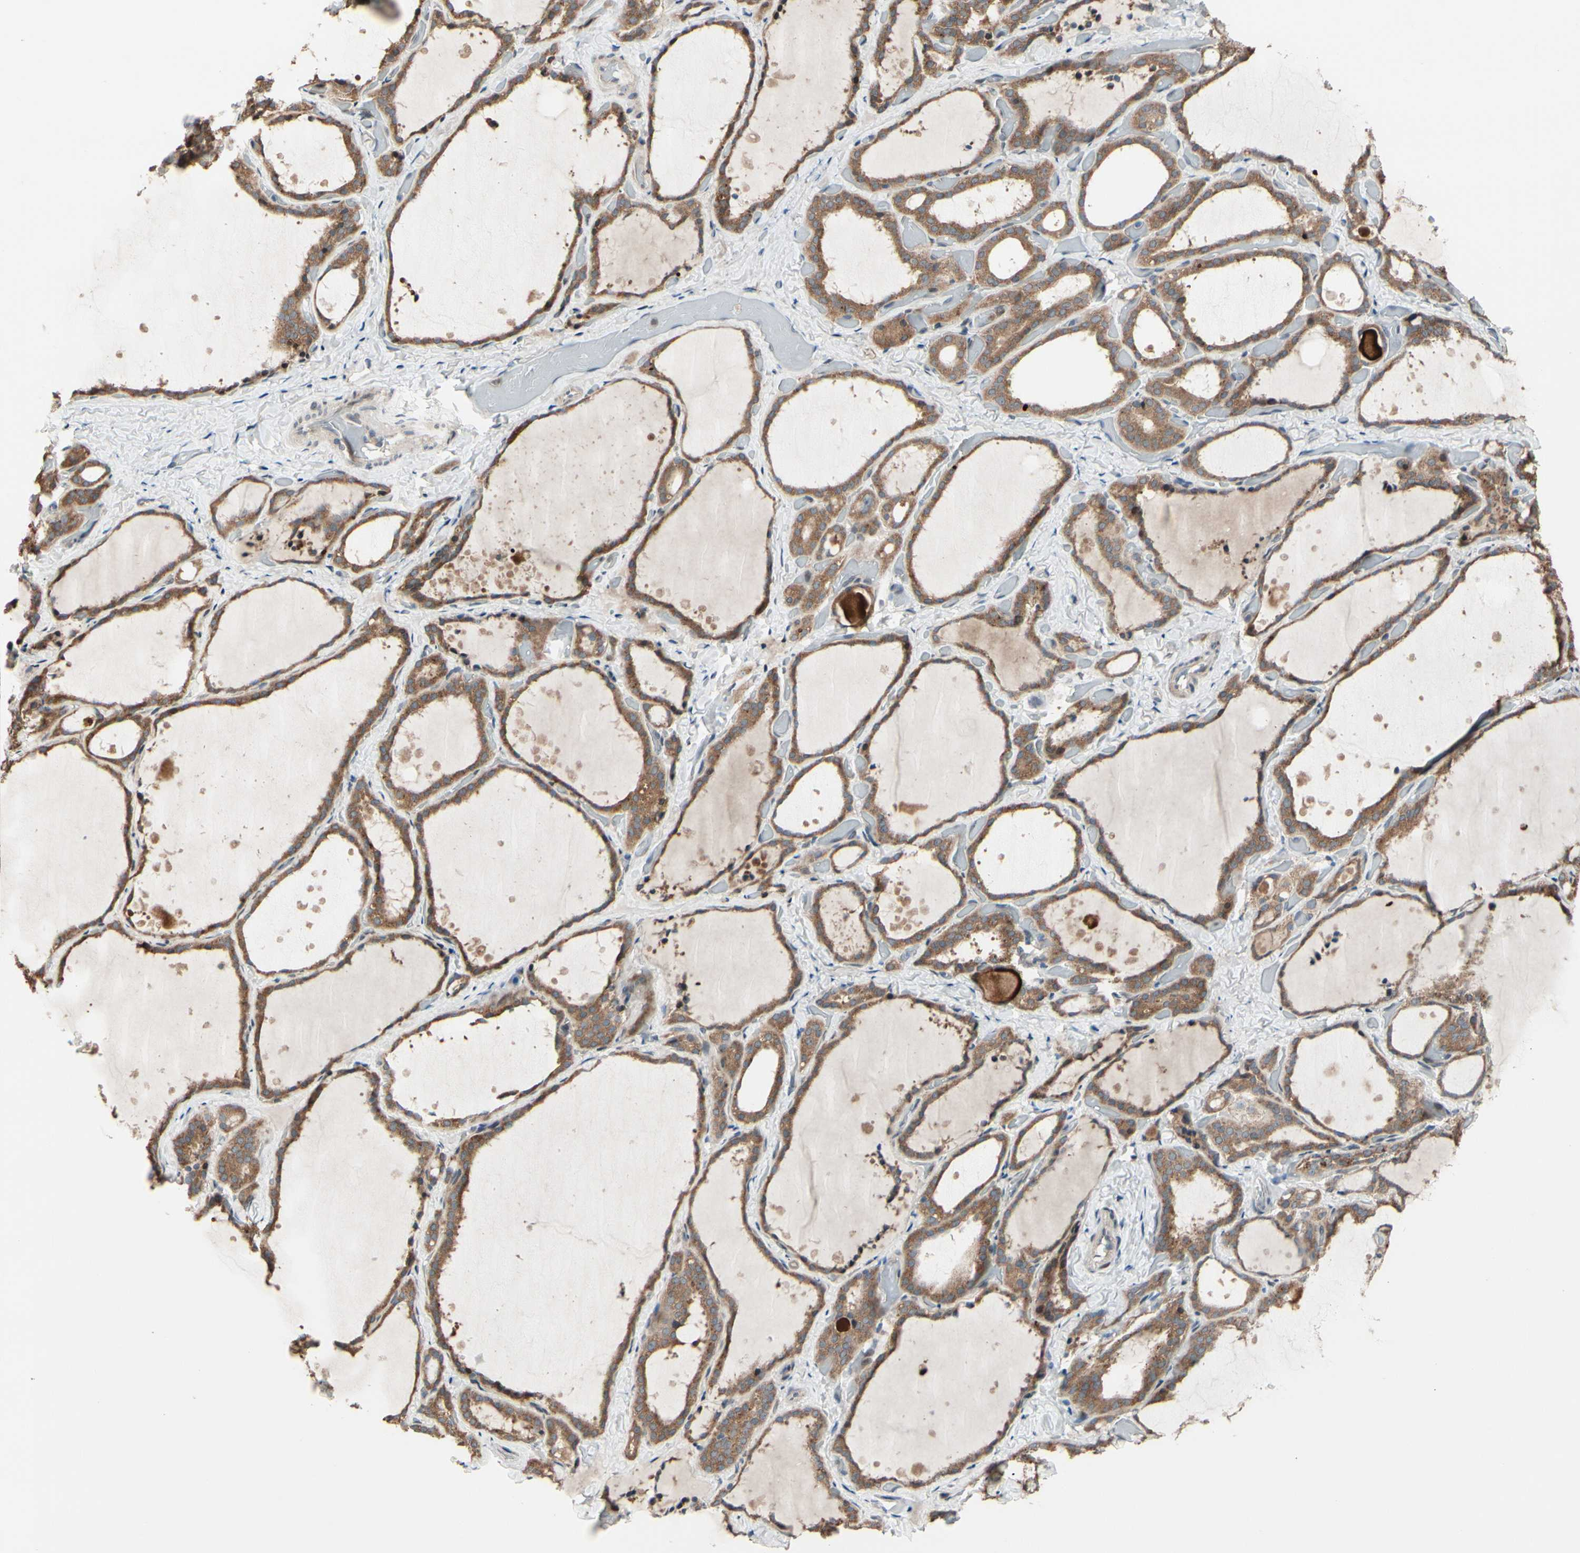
{"staining": {"intensity": "moderate", "quantity": ">75%", "location": "cytoplasmic/membranous"}, "tissue": "thyroid gland", "cell_type": "Glandular cells", "image_type": "normal", "snomed": [{"axis": "morphology", "description": "Normal tissue, NOS"}, {"axis": "topography", "description": "Thyroid gland"}], "caption": "Immunohistochemical staining of normal thyroid gland shows >75% levels of moderate cytoplasmic/membranous protein positivity in approximately >75% of glandular cells.", "gene": "SNX29", "patient": {"sex": "female", "age": 44}}